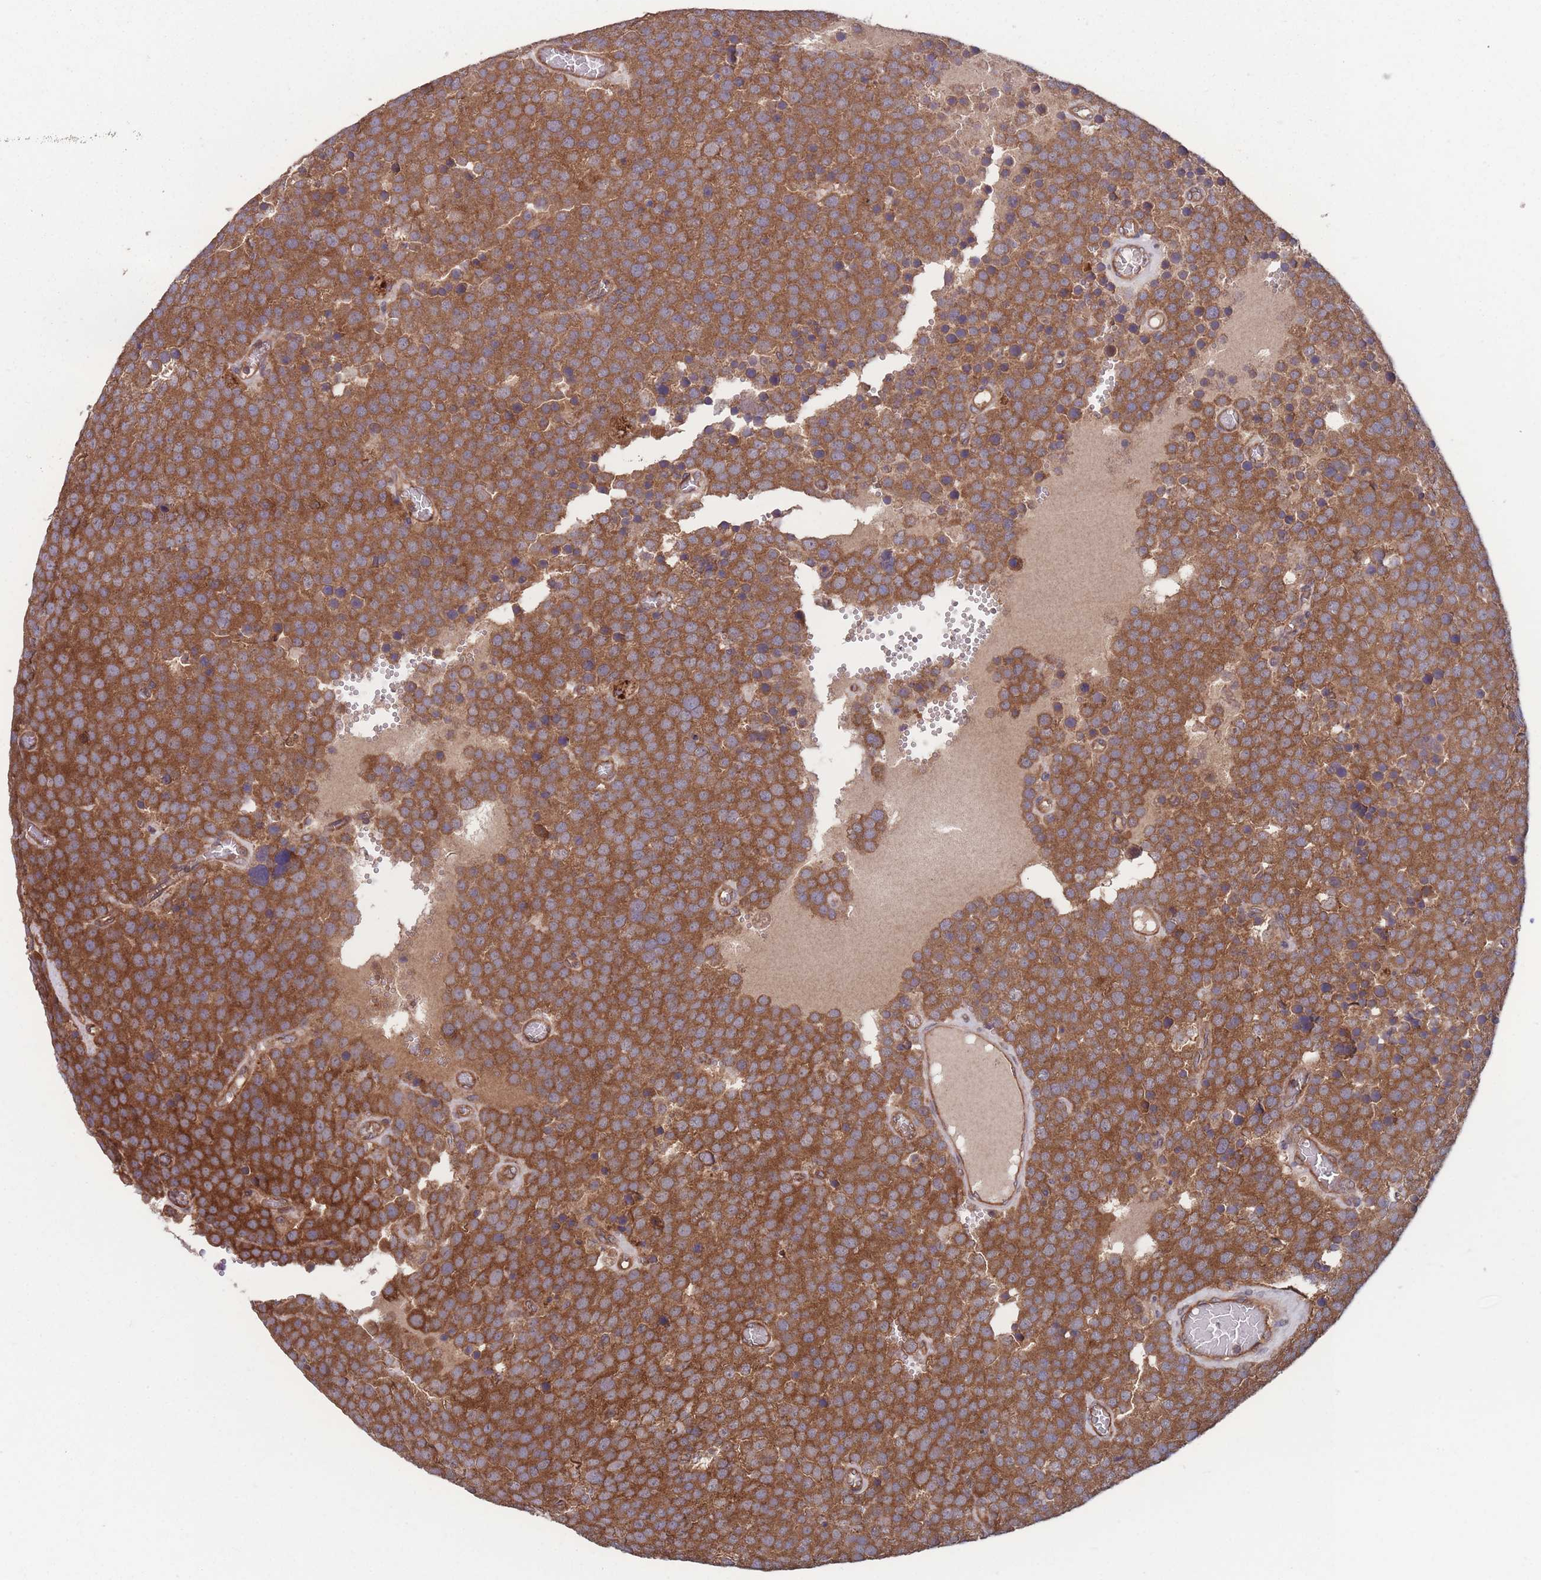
{"staining": {"intensity": "strong", "quantity": ">75%", "location": "cytoplasmic/membranous"}, "tissue": "testis cancer", "cell_type": "Tumor cells", "image_type": "cancer", "snomed": [{"axis": "morphology", "description": "Normal tissue, NOS"}, {"axis": "morphology", "description": "Seminoma, NOS"}, {"axis": "topography", "description": "Testis"}], "caption": "The micrograph demonstrates a brown stain indicating the presence of a protein in the cytoplasmic/membranous of tumor cells in testis seminoma.", "gene": "ZPR1", "patient": {"sex": "male", "age": 71}}